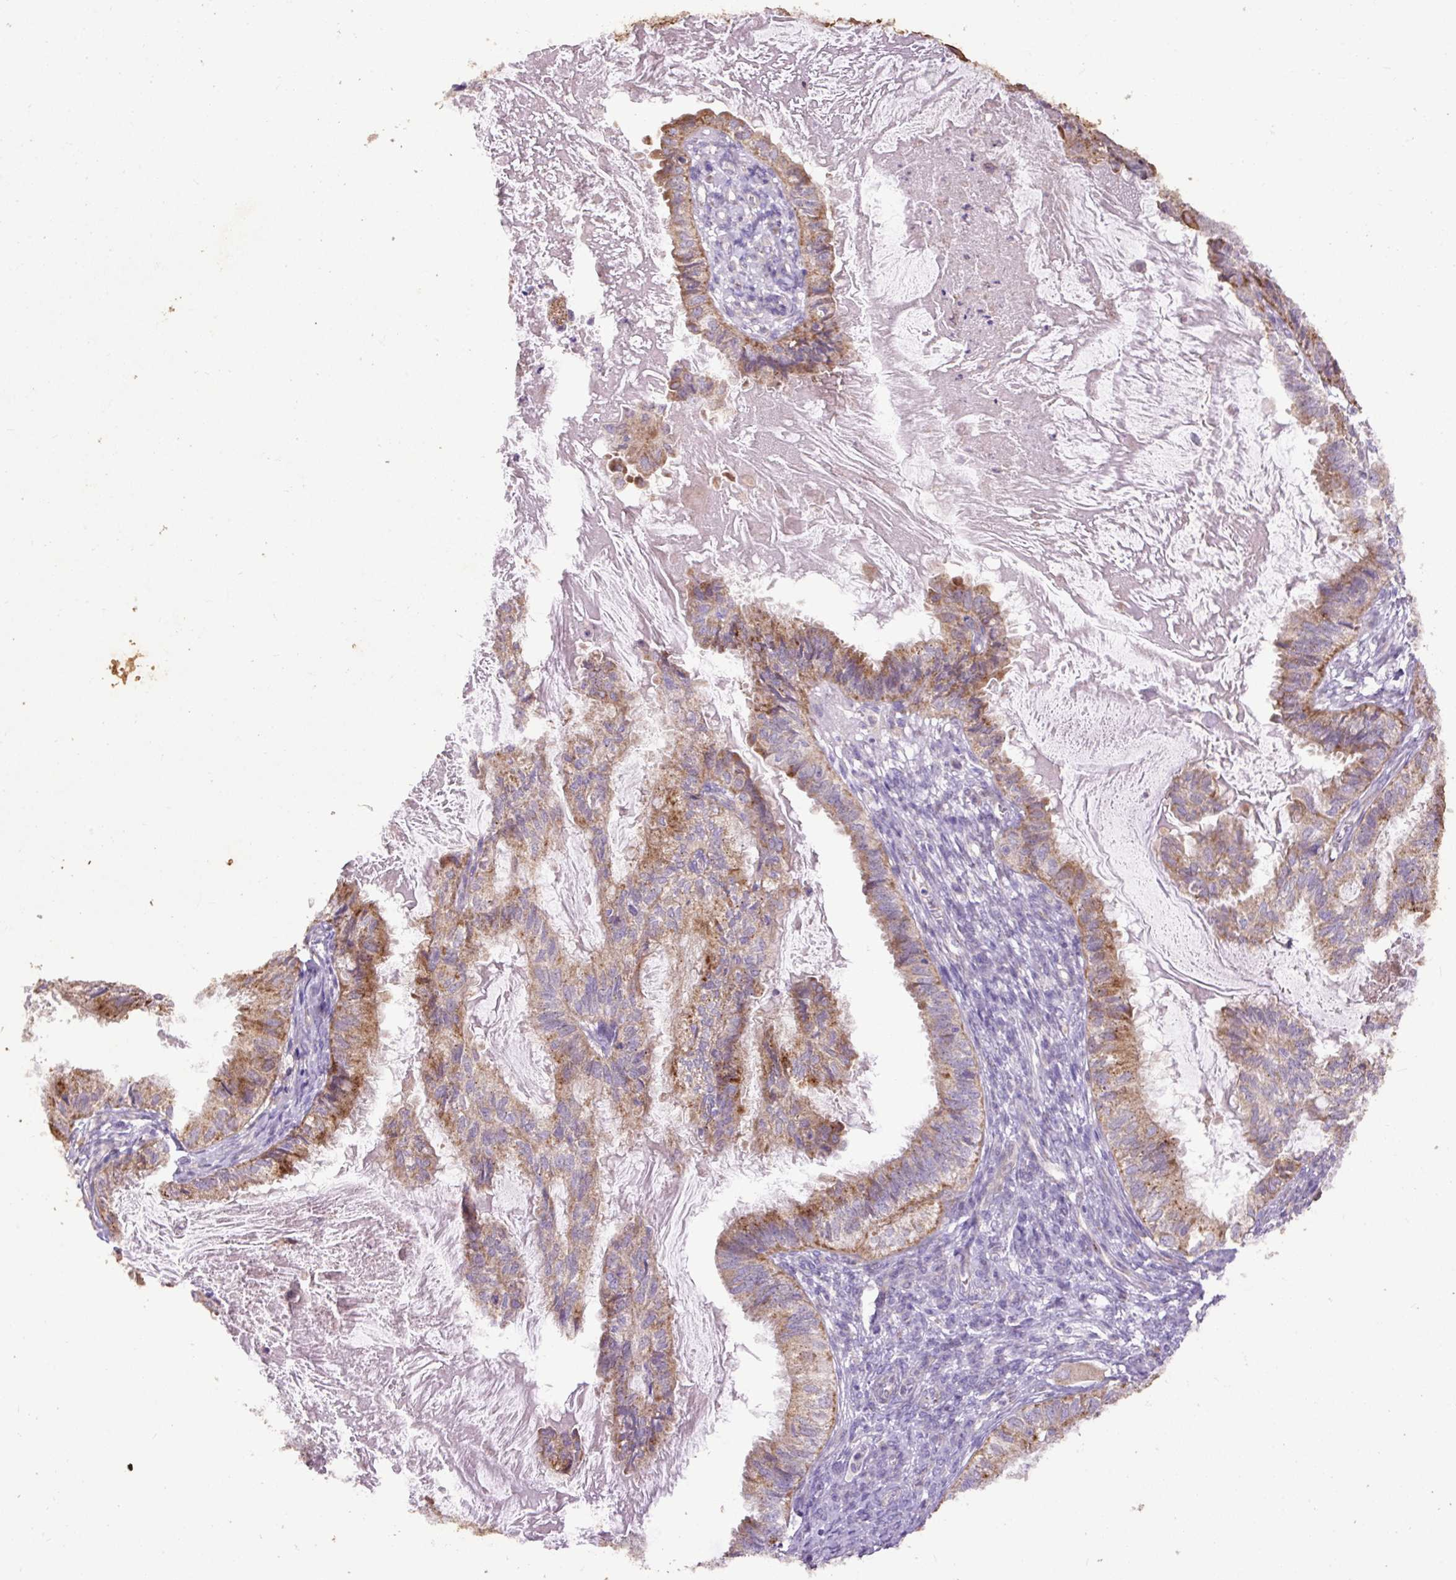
{"staining": {"intensity": "moderate", "quantity": ">75%", "location": "cytoplasmic/membranous"}, "tissue": "cervical cancer", "cell_type": "Tumor cells", "image_type": "cancer", "snomed": [{"axis": "morphology", "description": "Normal tissue, NOS"}, {"axis": "morphology", "description": "Adenocarcinoma, NOS"}, {"axis": "topography", "description": "Cervix"}, {"axis": "topography", "description": "Endometrium"}], "caption": "Immunohistochemistry (DAB) staining of adenocarcinoma (cervical) demonstrates moderate cytoplasmic/membranous protein expression in approximately >75% of tumor cells.", "gene": "ABR", "patient": {"sex": "female", "age": 86}}